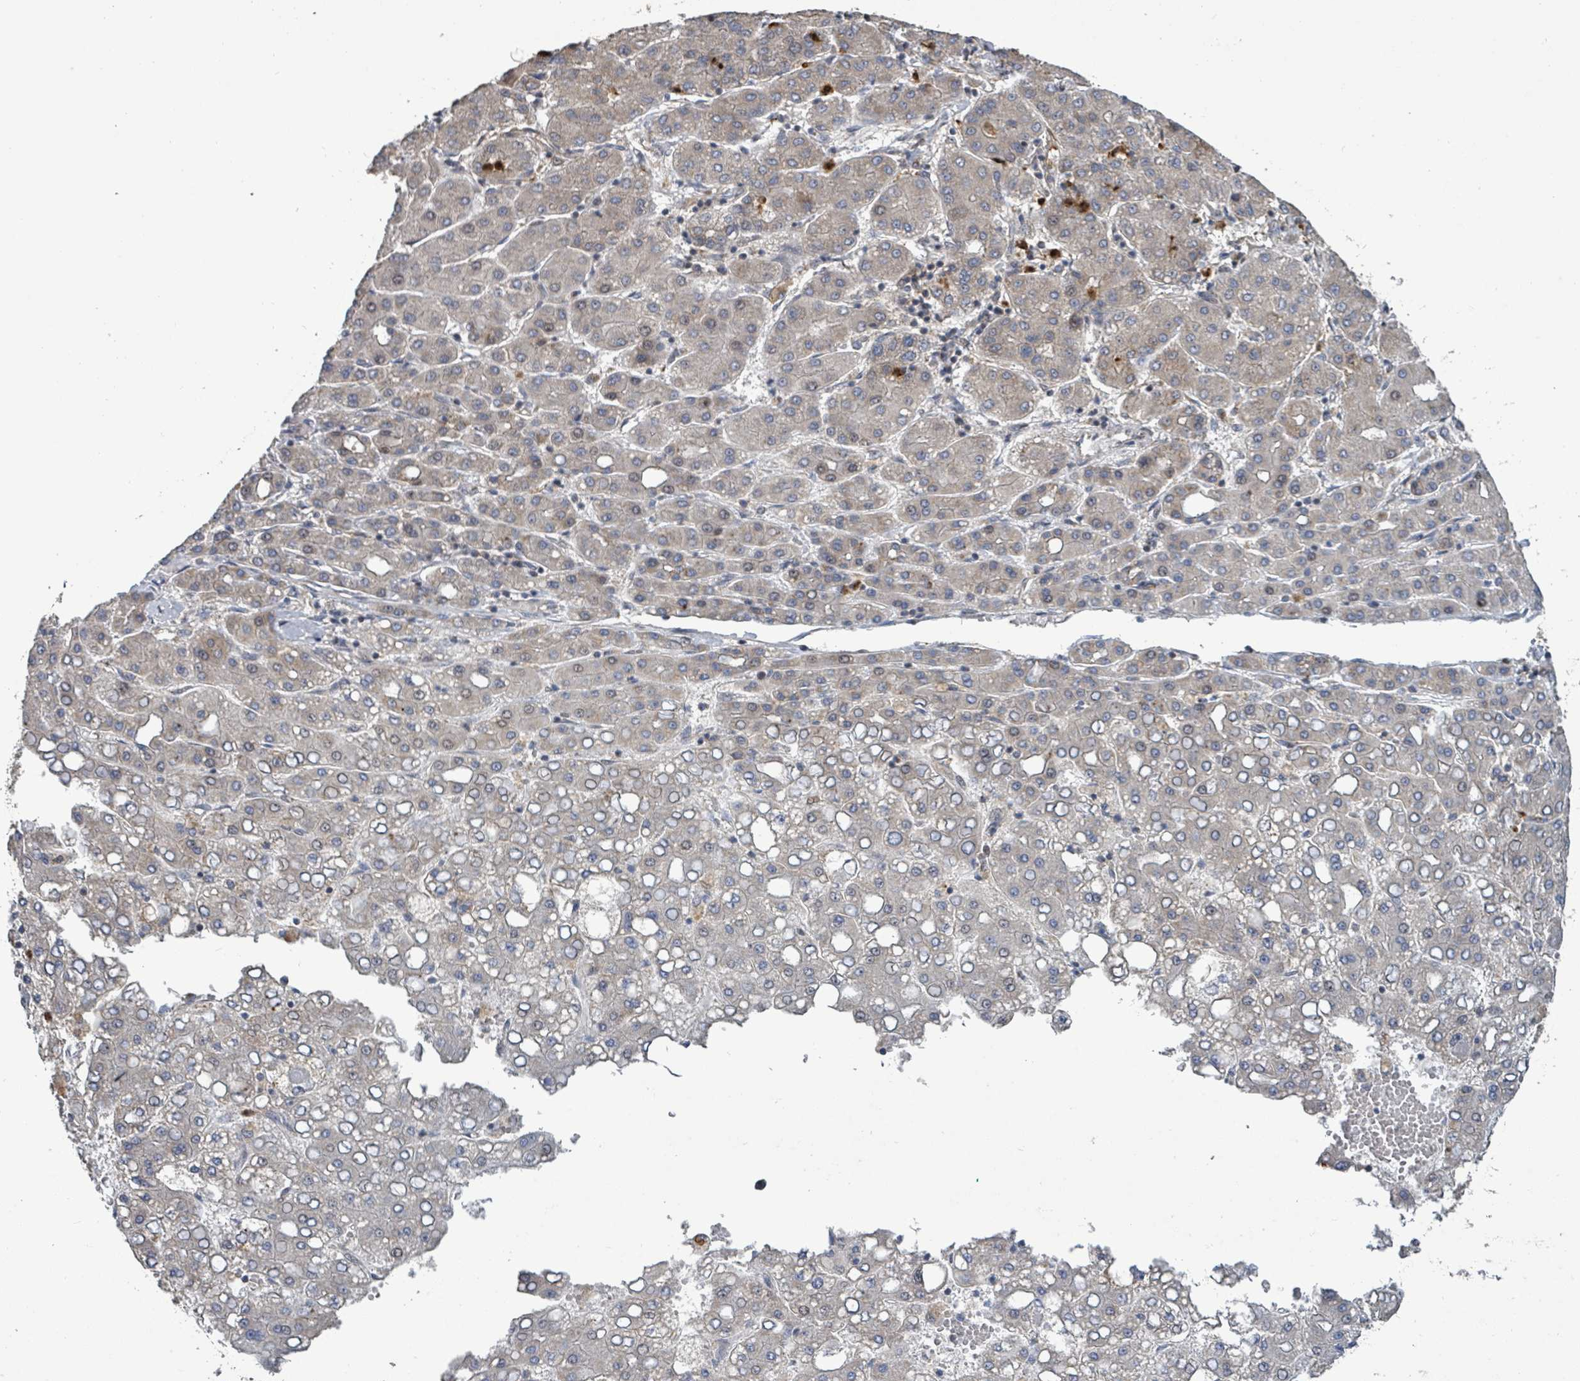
{"staining": {"intensity": "weak", "quantity": "25%-75%", "location": "cytoplasmic/membranous,nuclear"}, "tissue": "liver cancer", "cell_type": "Tumor cells", "image_type": "cancer", "snomed": [{"axis": "morphology", "description": "Carcinoma, Hepatocellular, NOS"}, {"axis": "topography", "description": "Liver"}], "caption": "About 25%-75% of tumor cells in liver cancer show weak cytoplasmic/membranous and nuclear protein staining as visualized by brown immunohistochemical staining.", "gene": "COQ6", "patient": {"sex": "male", "age": 65}}